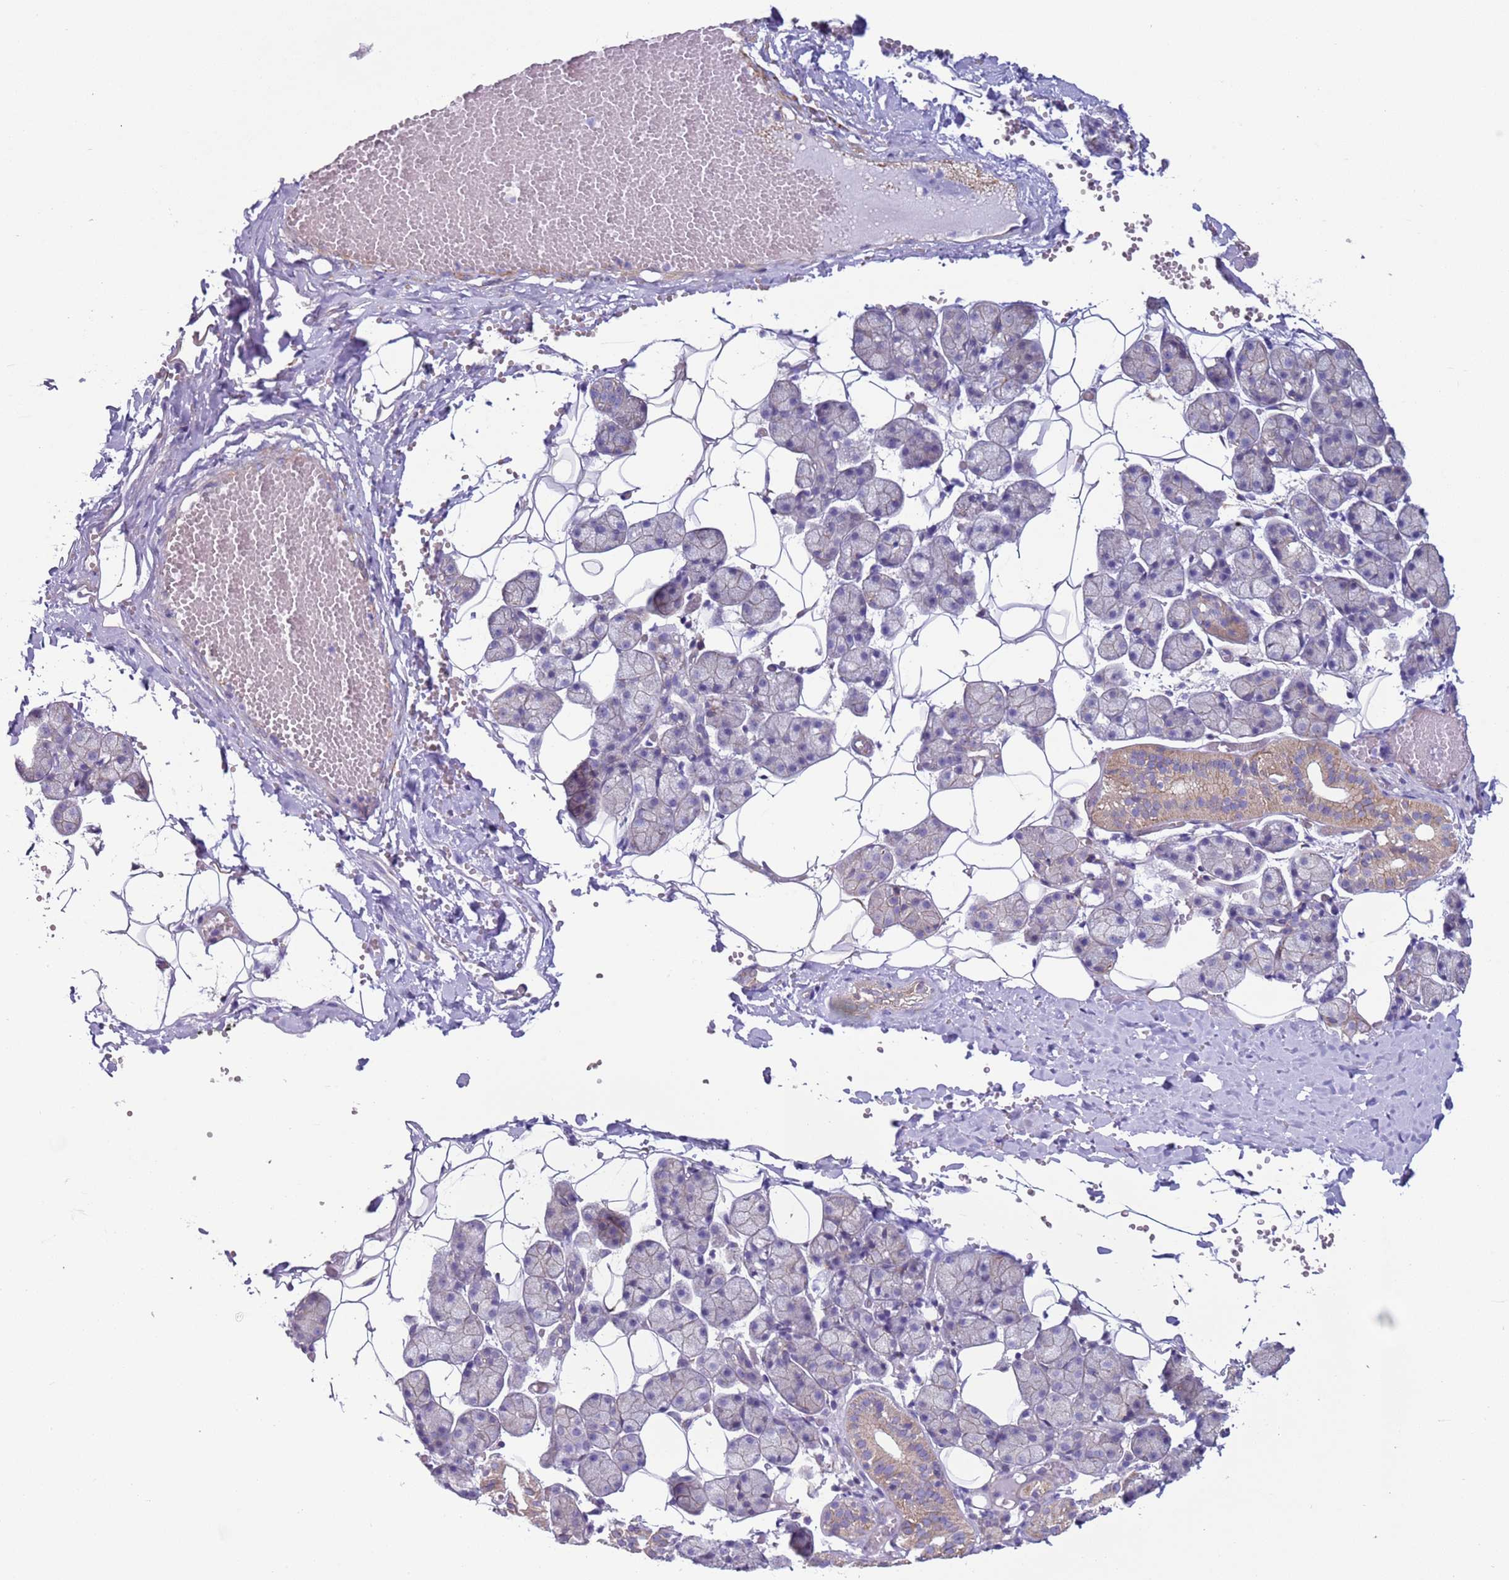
{"staining": {"intensity": "weak", "quantity": "25%-75%", "location": "cytoplasmic/membranous"}, "tissue": "salivary gland", "cell_type": "Glandular cells", "image_type": "normal", "snomed": [{"axis": "morphology", "description": "Normal tissue, NOS"}, {"axis": "topography", "description": "Salivary gland"}], "caption": "Immunohistochemistry (IHC) micrograph of benign salivary gland: salivary gland stained using immunohistochemistry (IHC) shows low levels of weak protein expression localized specifically in the cytoplasmic/membranous of glandular cells, appearing as a cytoplasmic/membranous brown color.", "gene": "HEATR1", "patient": {"sex": "female", "age": 33}}